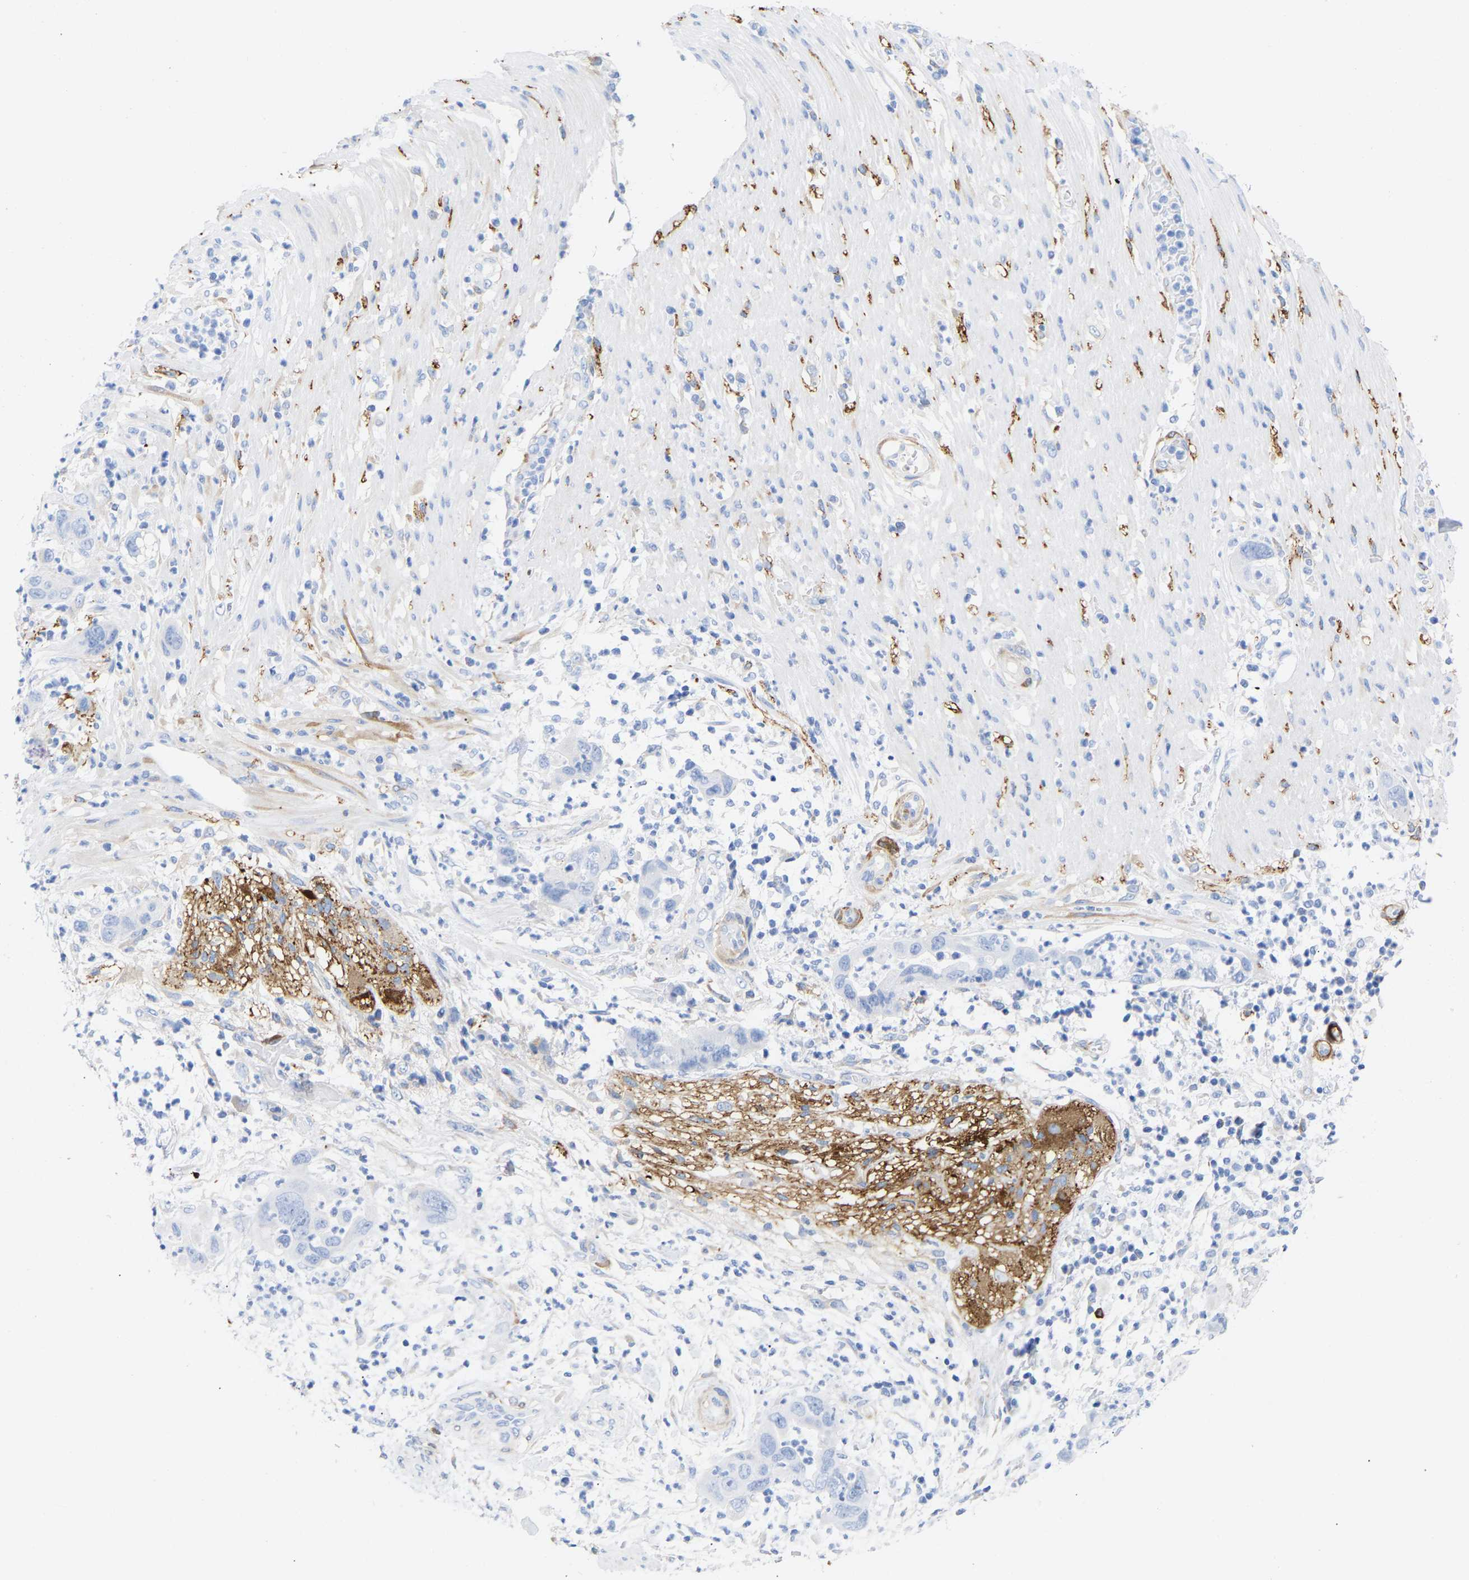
{"staining": {"intensity": "negative", "quantity": "none", "location": "none"}, "tissue": "pancreatic cancer", "cell_type": "Tumor cells", "image_type": "cancer", "snomed": [{"axis": "morphology", "description": "Adenocarcinoma, NOS"}, {"axis": "topography", "description": "Pancreas"}], "caption": "Immunohistochemical staining of human adenocarcinoma (pancreatic) reveals no significant staining in tumor cells.", "gene": "AMPH", "patient": {"sex": "female", "age": 71}}